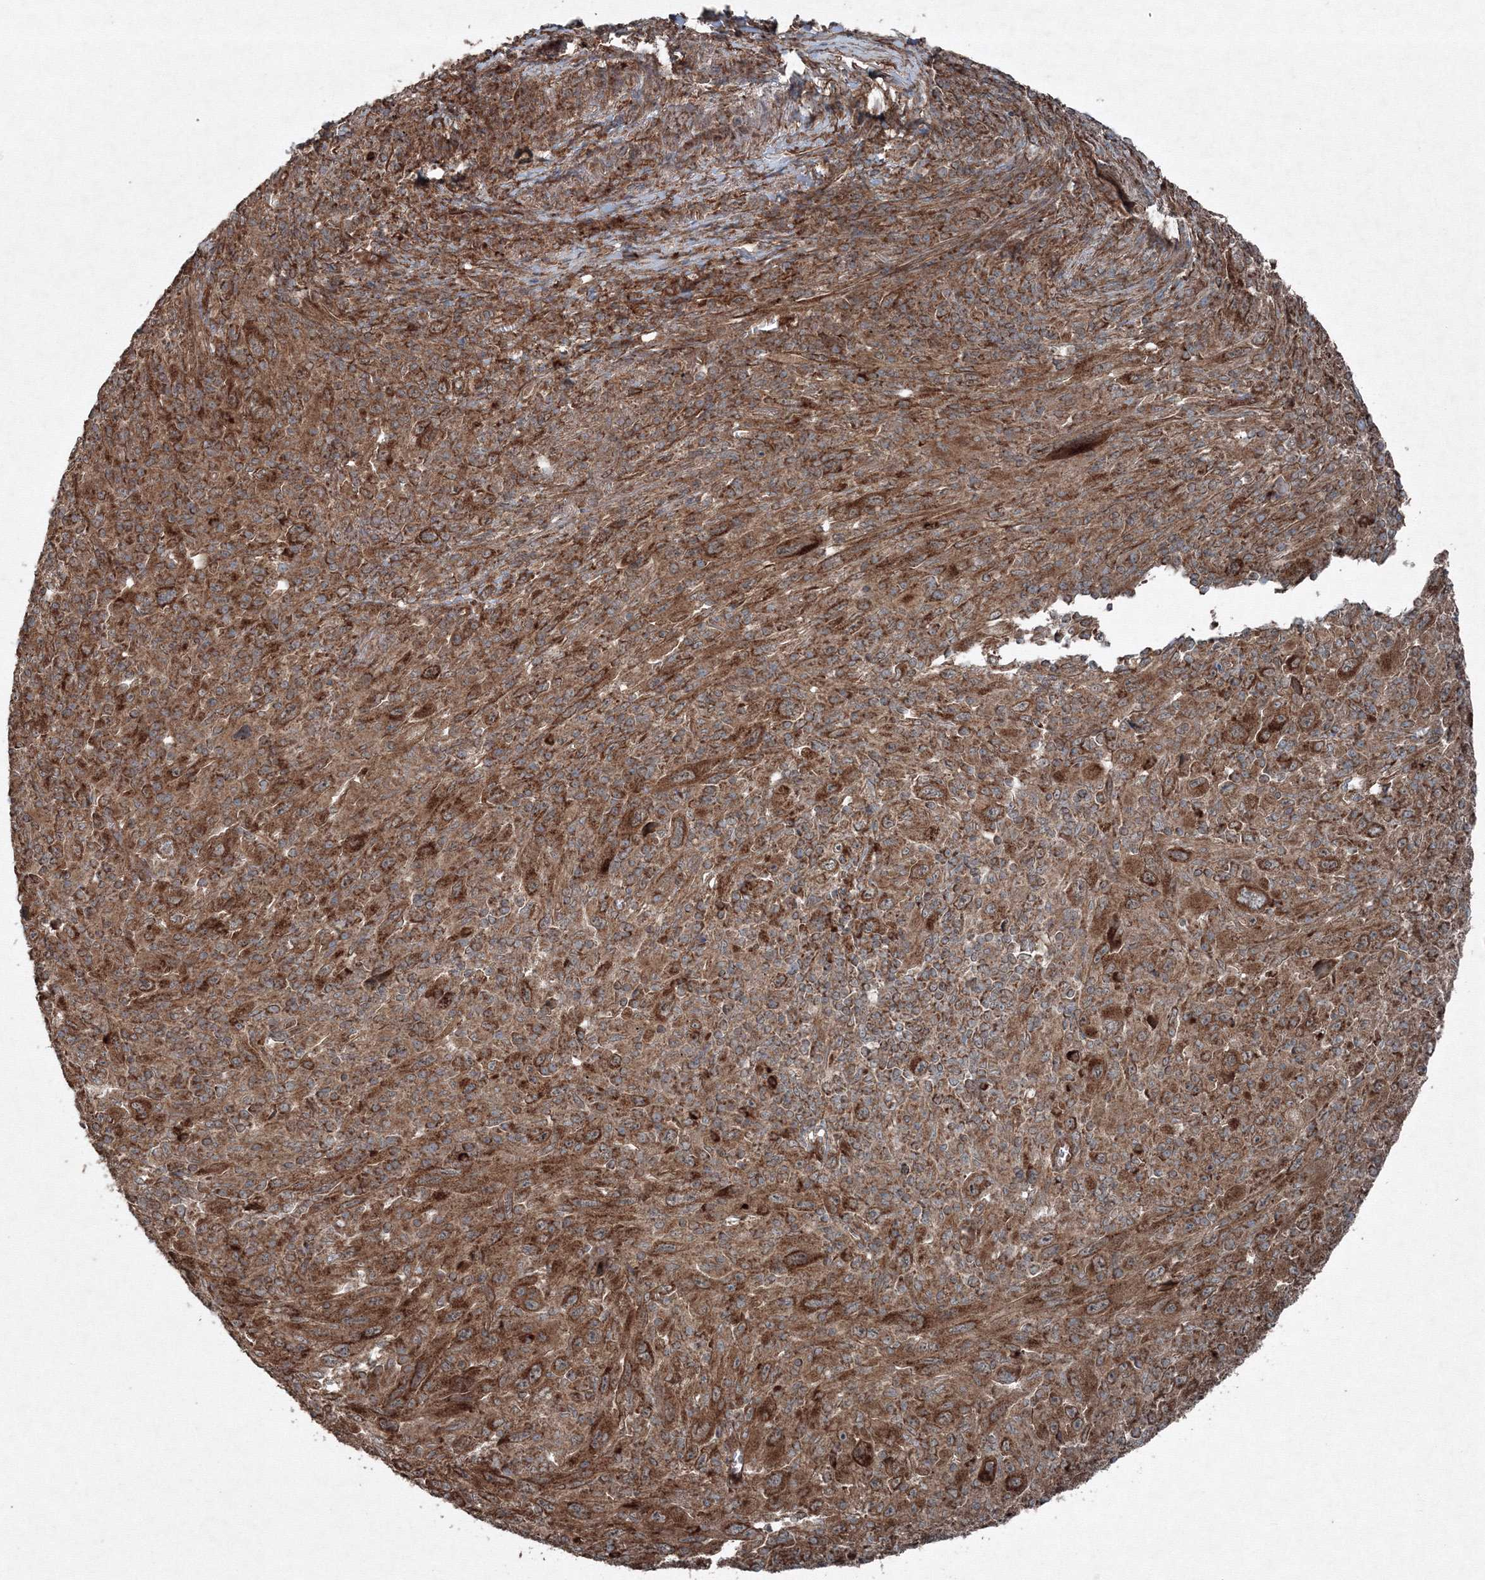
{"staining": {"intensity": "moderate", "quantity": ">75%", "location": "cytoplasmic/membranous"}, "tissue": "melanoma", "cell_type": "Tumor cells", "image_type": "cancer", "snomed": [{"axis": "morphology", "description": "Malignant melanoma, Metastatic site"}, {"axis": "topography", "description": "Skin"}], "caption": "Brown immunohistochemical staining in human melanoma exhibits moderate cytoplasmic/membranous expression in approximately >75% of tumor cells. The staining is performed using DAB (3,3'-diaminobenzidine) brown chromogen to label protein expression. The nuclei are counter-stained blue using hematoxylin.", "gene": "COPS7B", "patient": {"sex": "female", "age": 56}}